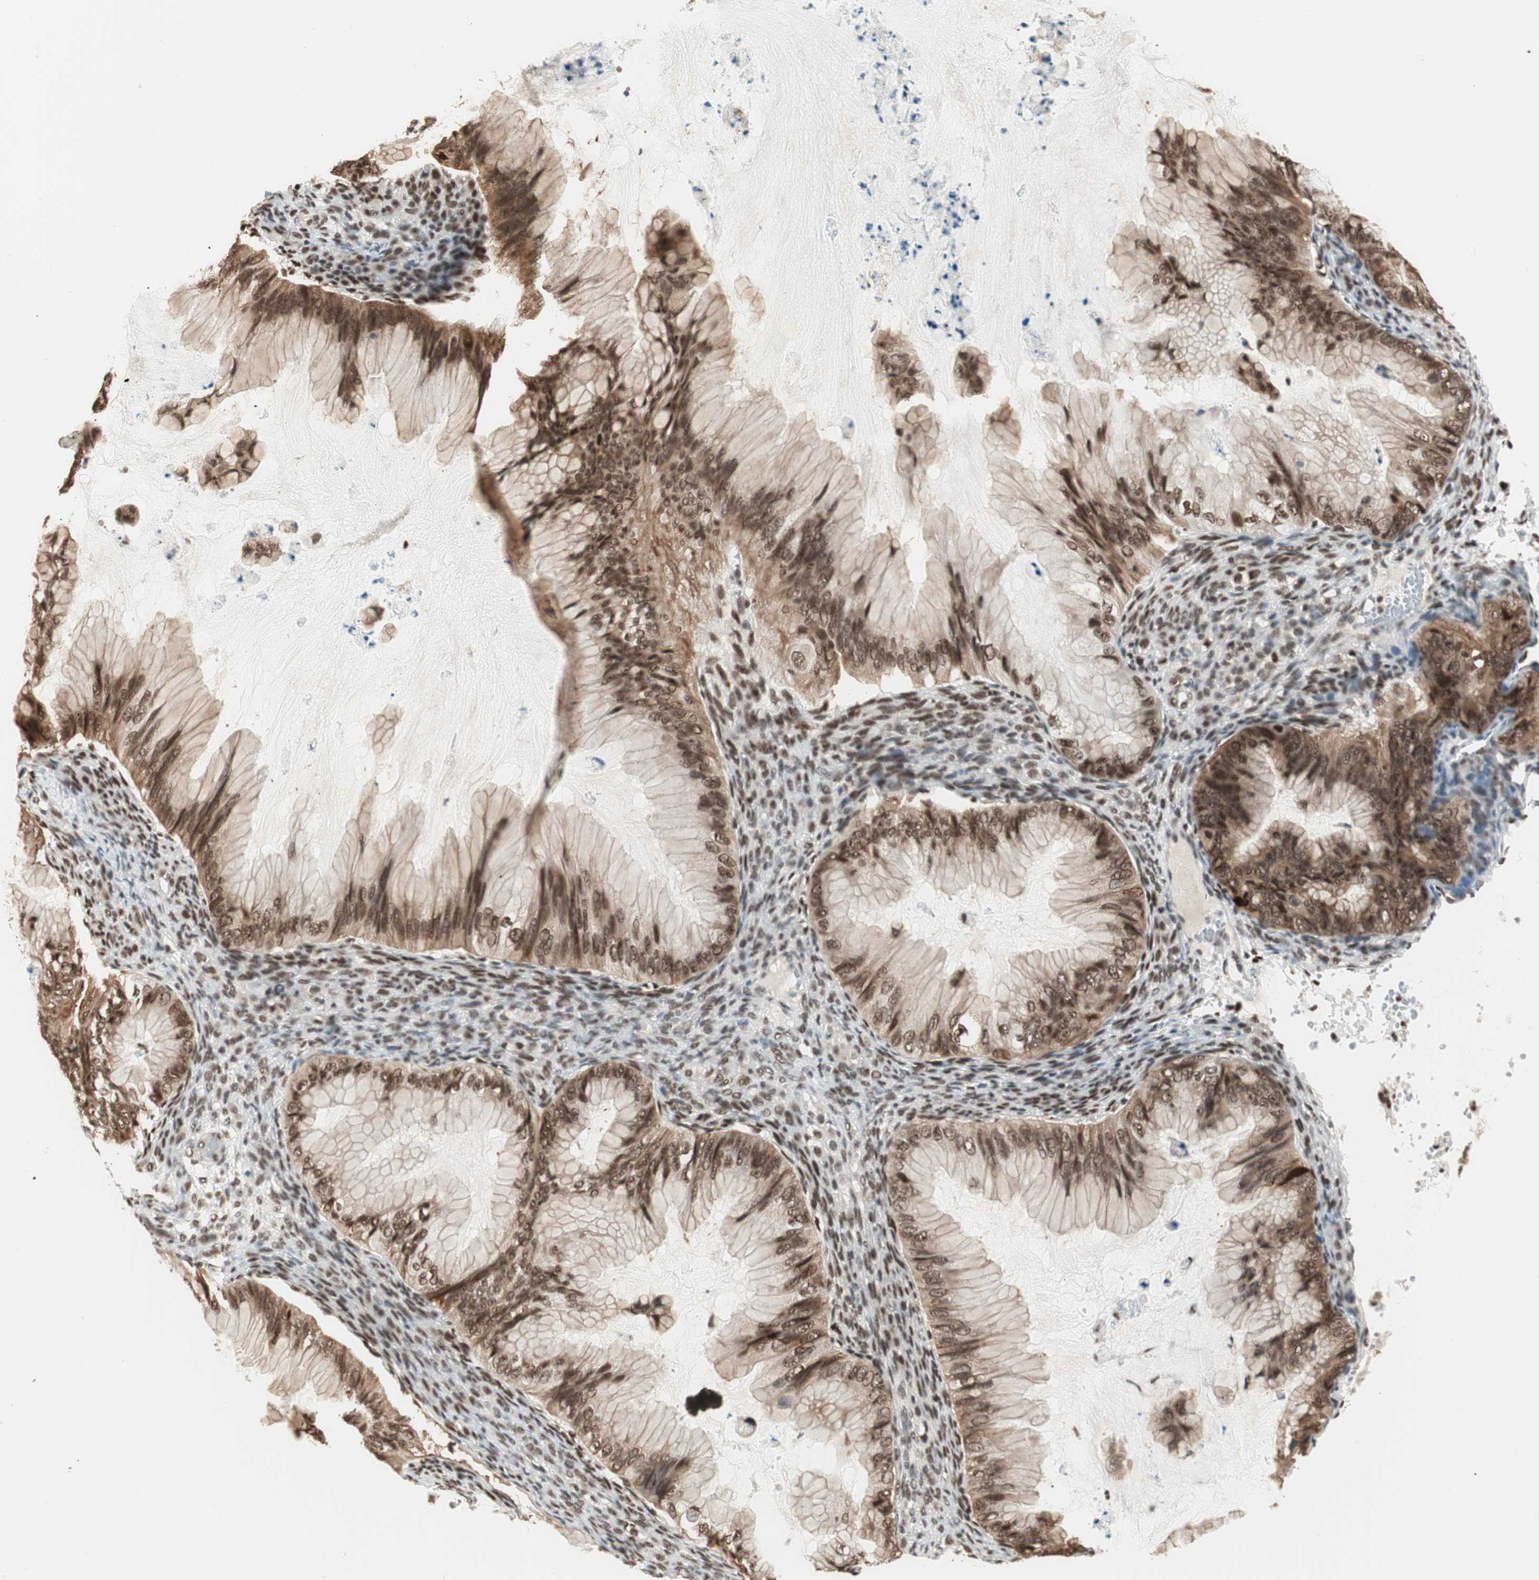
{"staining": {"intensity": "strong", "quantity": ">75%", "location": "cytoplasmic/membranous,nuclear"}, "tissue": "ovarian cancer", "cell_type": "Tumor cells", "image_type": "cancer", "snomed": [{"axis": "morphology", "description": "Cystadenocarcinoma, mucinous, NOS"}, {"axis": "topography", "description": "Ovary"}], "caption": "Ovarian cancer stained with DAB immunohistochemistry displays high levels of strong cytoplasmic/membranous and nuclear staining in approximately >75% of tumor cells. The staining was performed using DAB, with brown indicating positive protein expression. Nuclei are stained blue with hematoxylin.", "gene": "SMARCE1", "patient": {"sex": "female", "age": 36}}